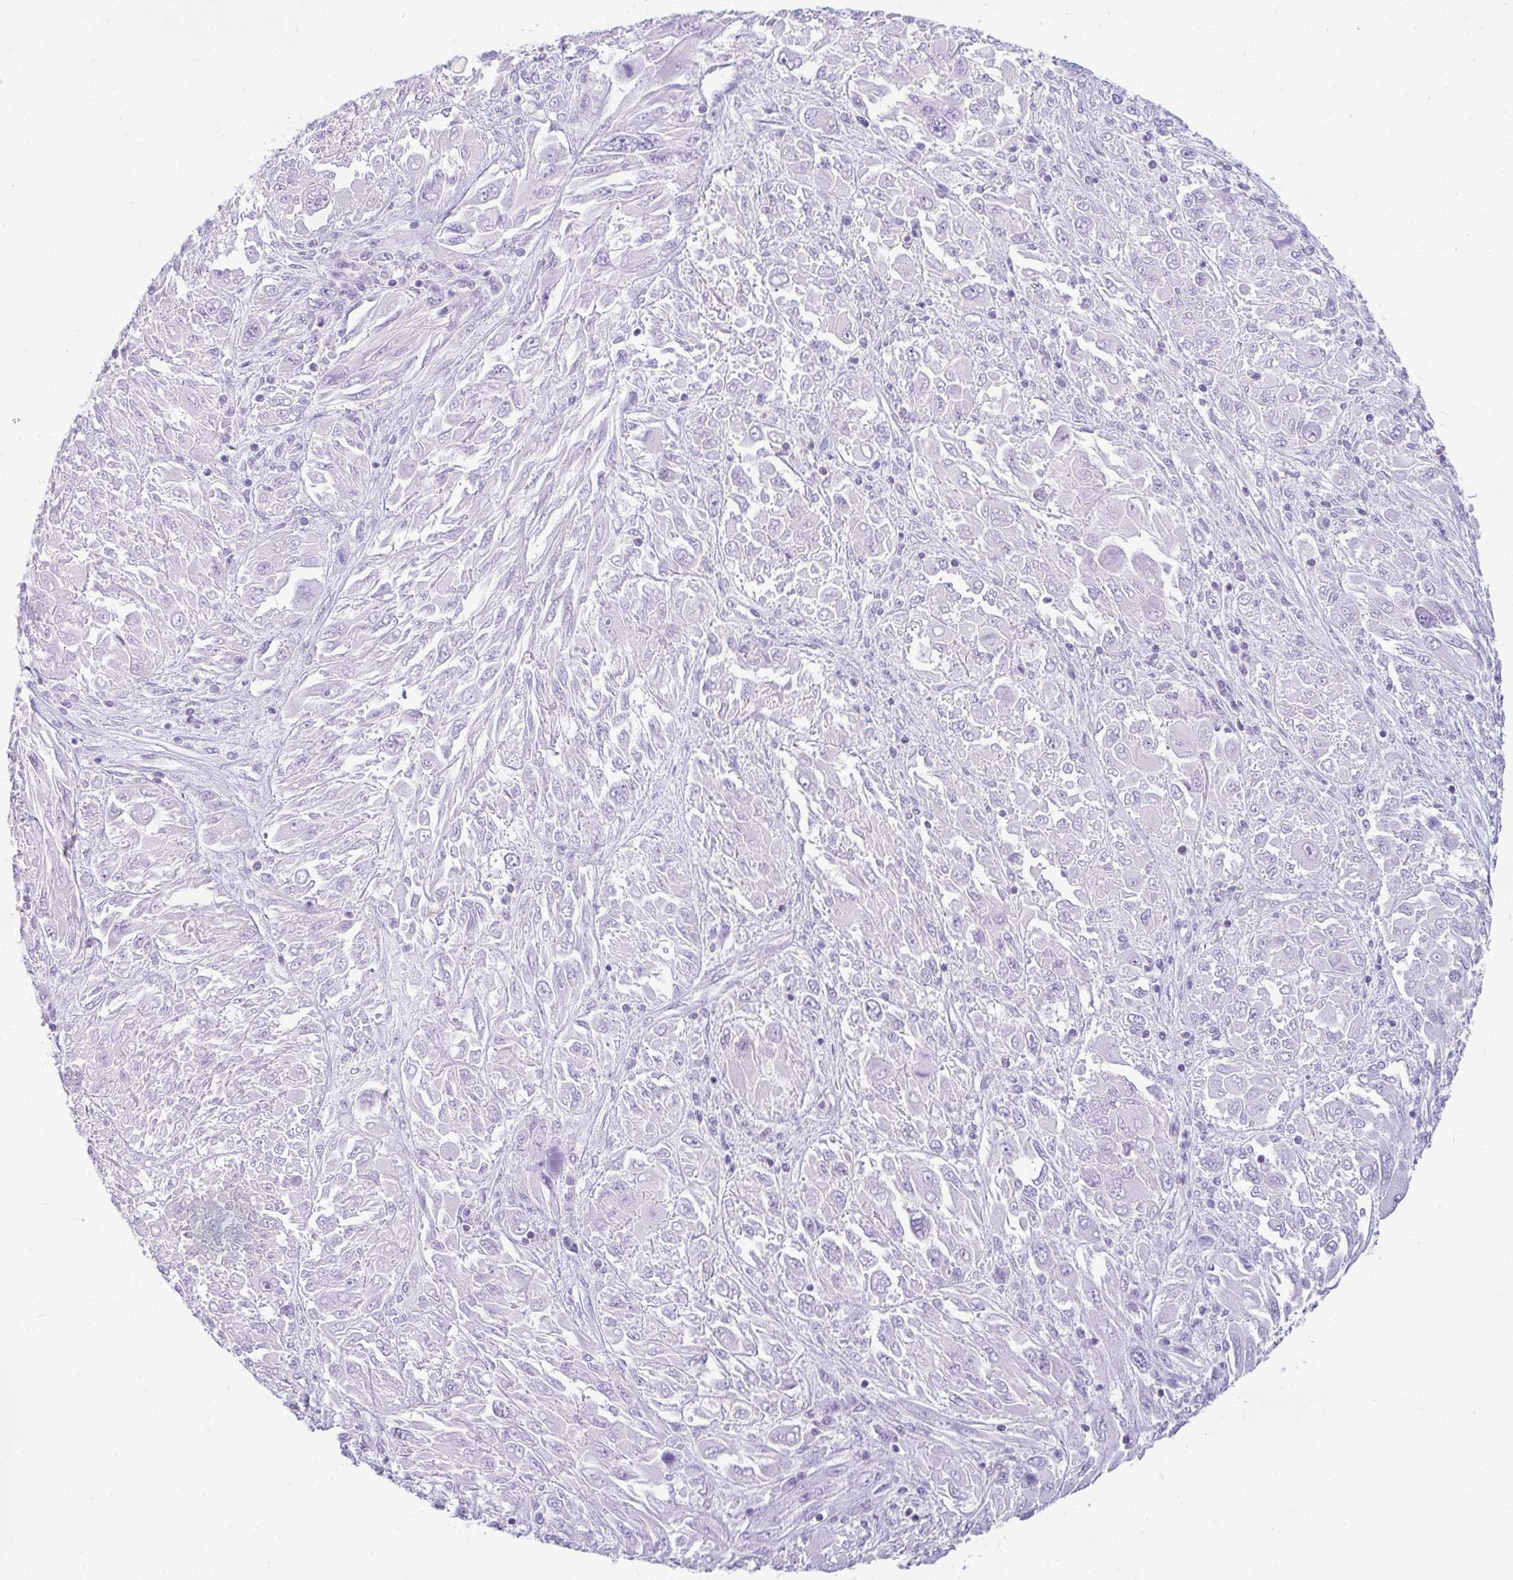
{"staining": {"intensity": "negative", "quantity": "none", "location": "none"}, "tissue": "melanoma", "cell_type": "Tumor cells", "image_type": "cancer", "snomed": [{"axis": "morphology", "description": "Malignant melanoma, NOS"}, {"axis": "topography", "description": "Skin"}], "caption": "Melanoma was stained to show a protein in brown. There is no significant expression in tumor cells.", "gene": "CDRT15", "patient": {"sex": "female", "age": 91}}